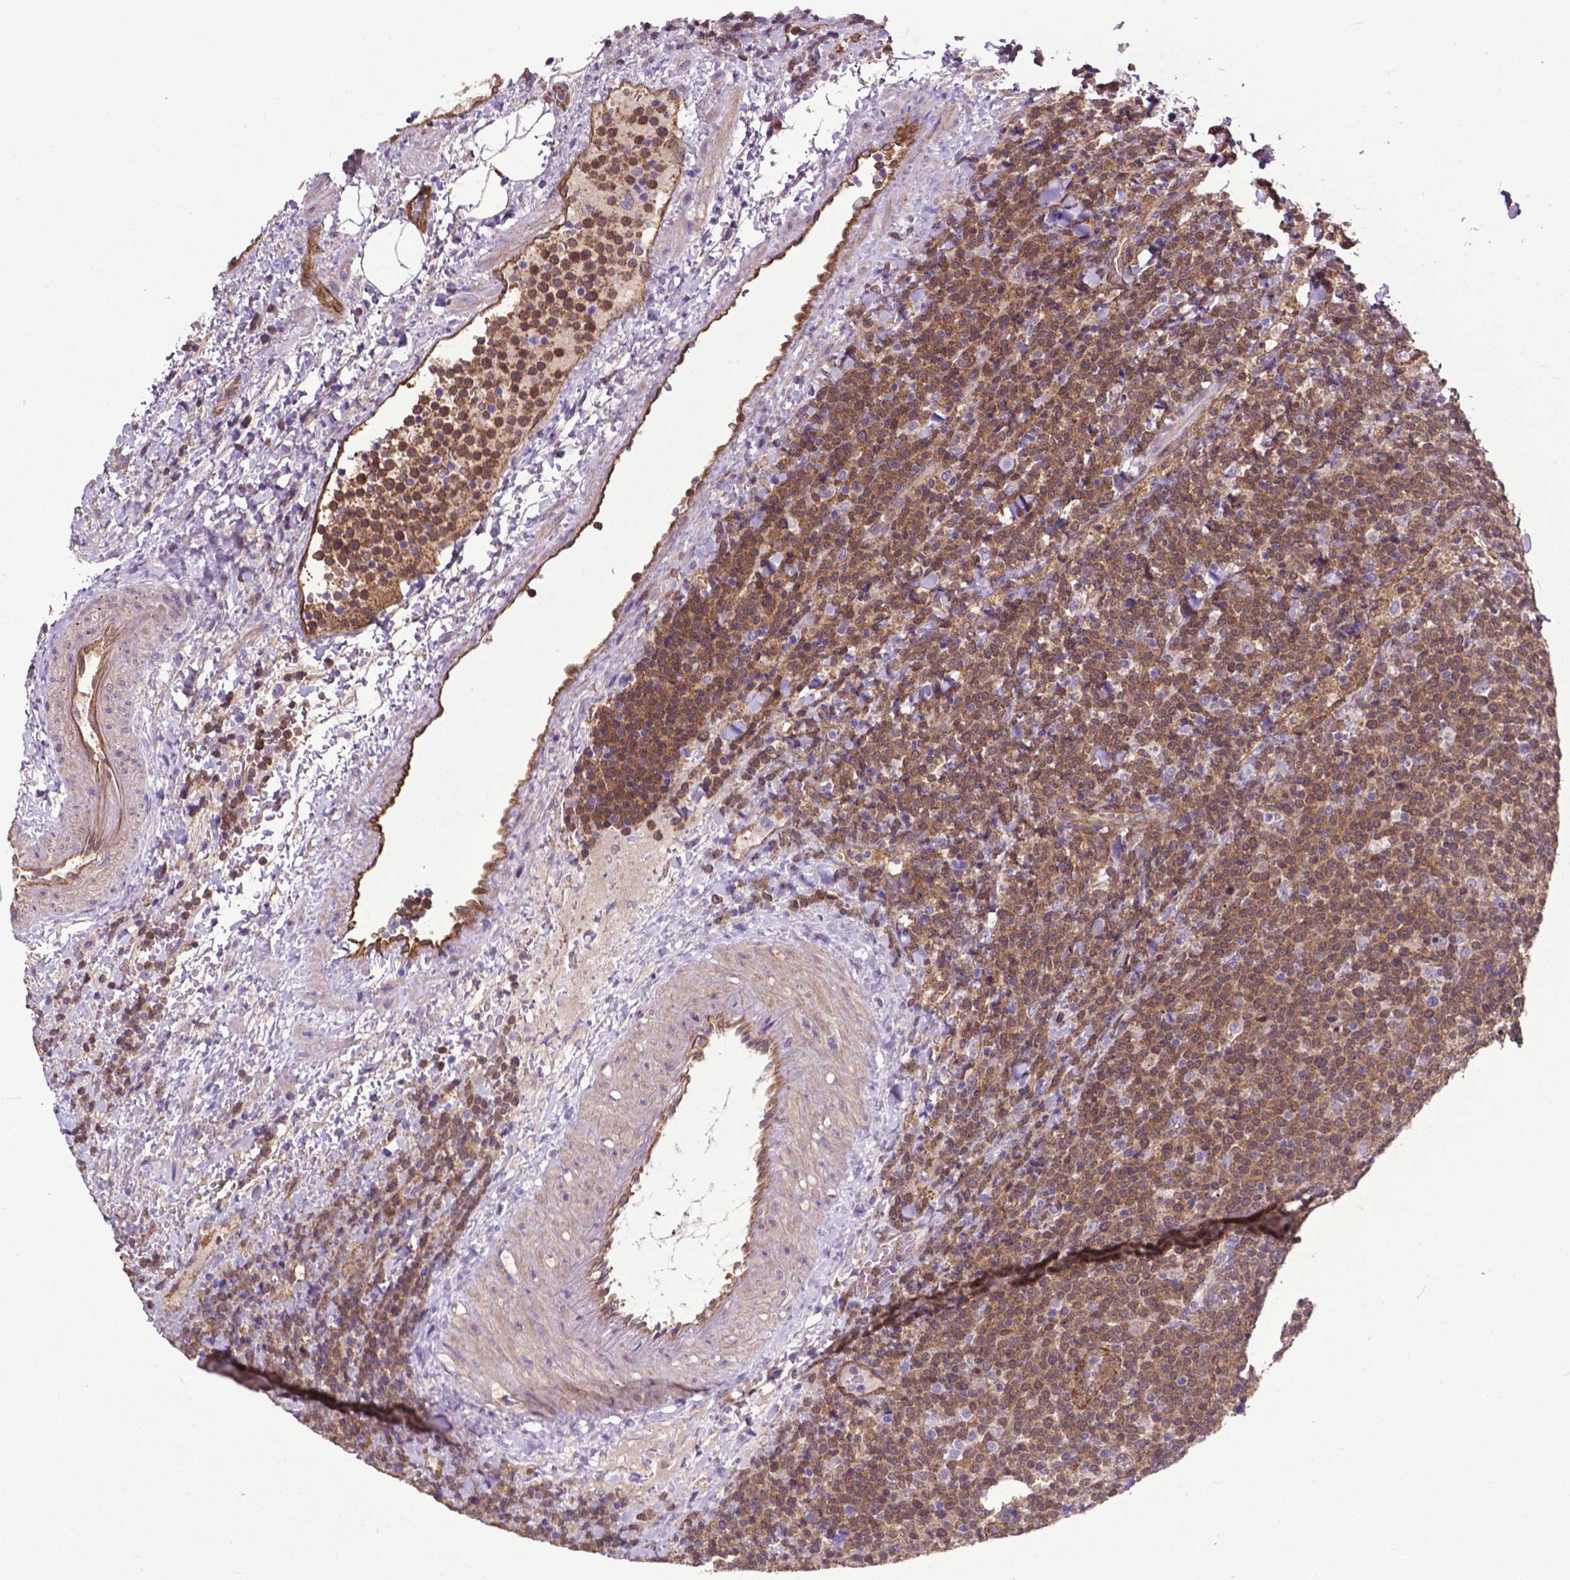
{"staining": {"intensity": "moderate", "quantity": "25%-75%", "location": "cytoplasmic/membranous,nuclear"}, "tissue": "lymphoma", "cell_type": "Tumor cells", "image_type": "cancer", "snomed": [{"axis": "morphology", "description": "Malignant lymphoma, non-Hodgkin's type, High grade"}, {"axis": "topography", "description": "Lymph node"}], "caption": "Tumor cells show medium levels of moderate cytoplasmic/membranous and nuclear positivity in approximately 25%-75% of cells in human malignant lymphoma, non-Hodgkin's type (high-grade).", "gene": "PDLIM1", "patient": {"sex": "male", "age": 61}}